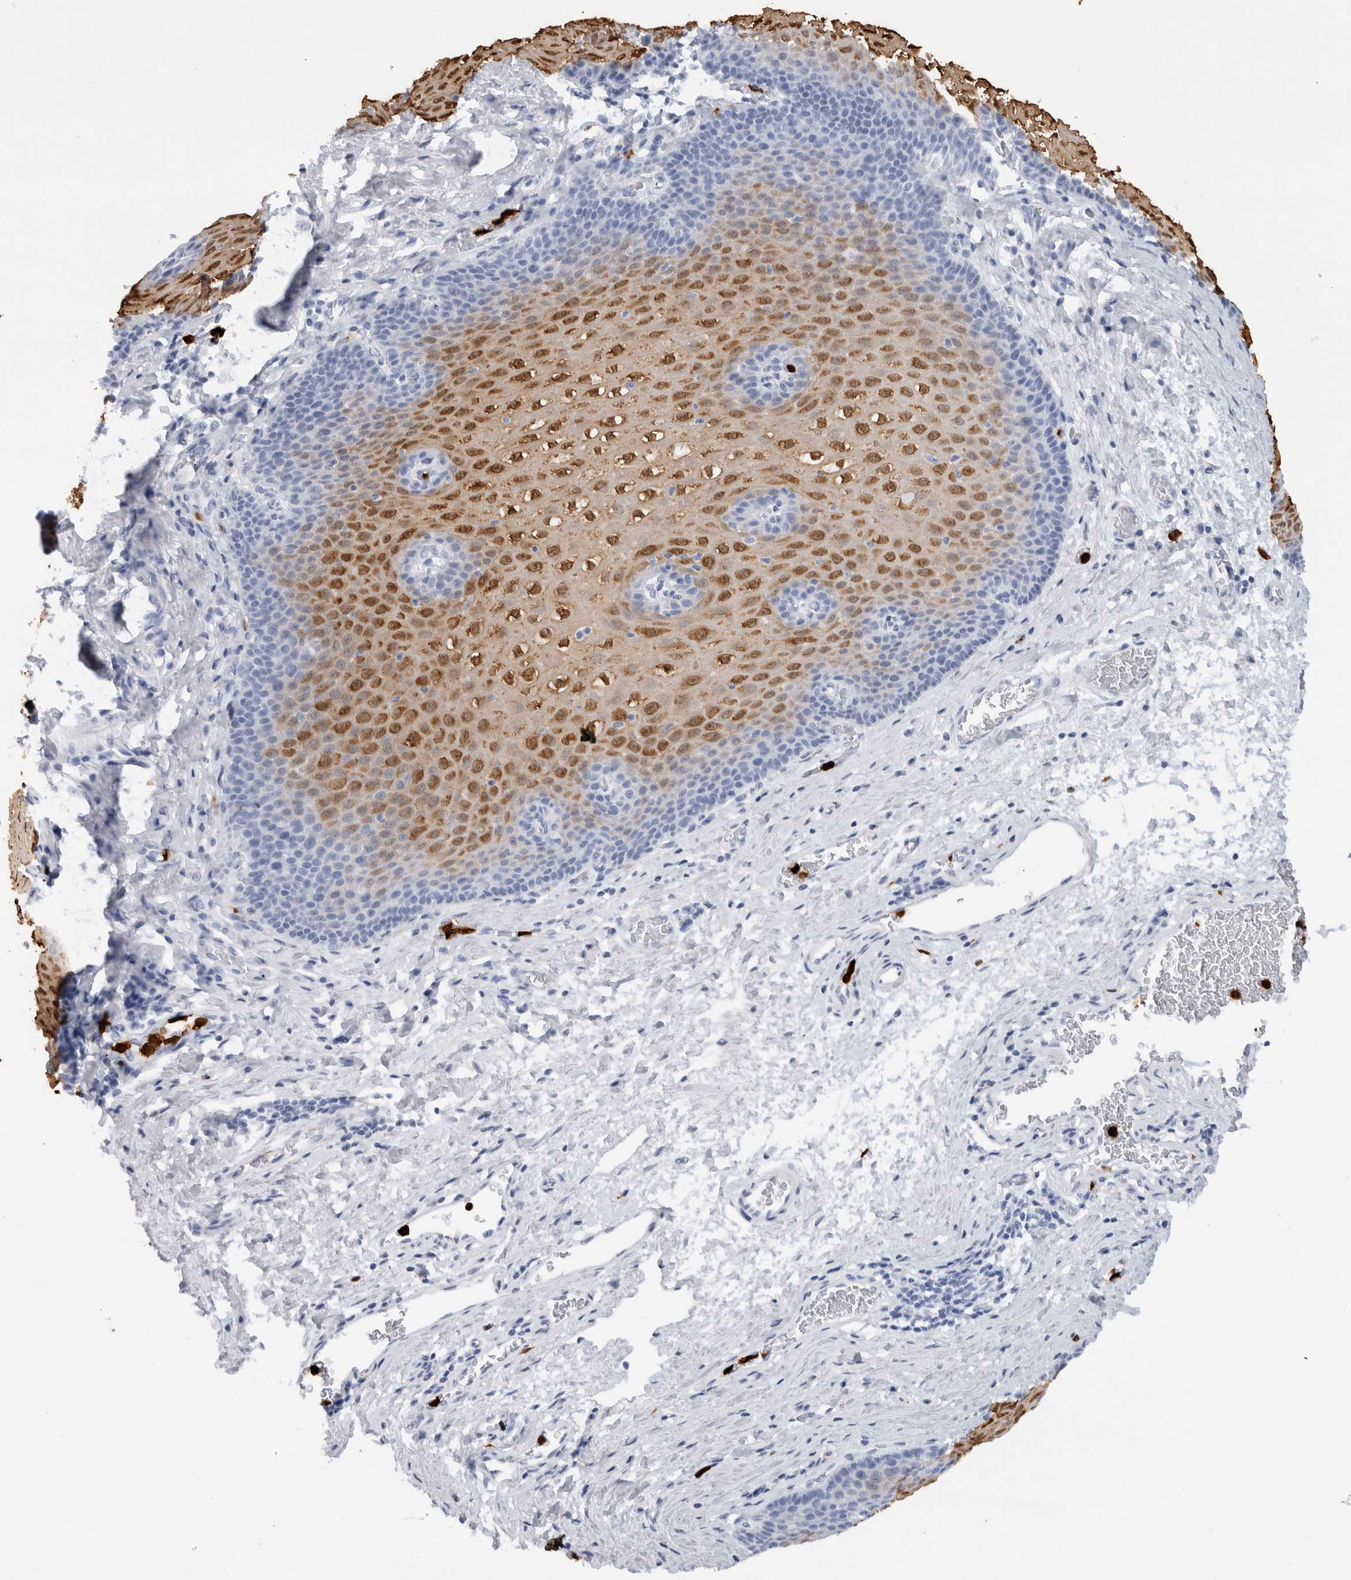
{"staining": {"intensity": "strong", "quantity": "<25%", "location": "cytoplasmic/membranous,nuclear"}, "tissue": "esophagus", "cell_type": "Squamous epithelial cells", "image_type": "normal", "snomed": [{"axis": "morphology", "description": "Normal tissue, NOS"}, {"axis": "topography", "description": "Esophagus"}], "caption": "Esophagus stained with DAB (3,3'-diaminobenzidine) IHC exhibits medium levels of strong cytoplasmic/membranous,nuclear expression in about <25% of squamous epithelial cells. The staining was performed using DAB (3,3'-diaminobenzidine) to visualize the protein expression in brown, while the nuclei were stained in blue with hematoxylin (Magnification: 20x).", "gene": "S100A8", "patient": {"sex": "male", "age": 48}}